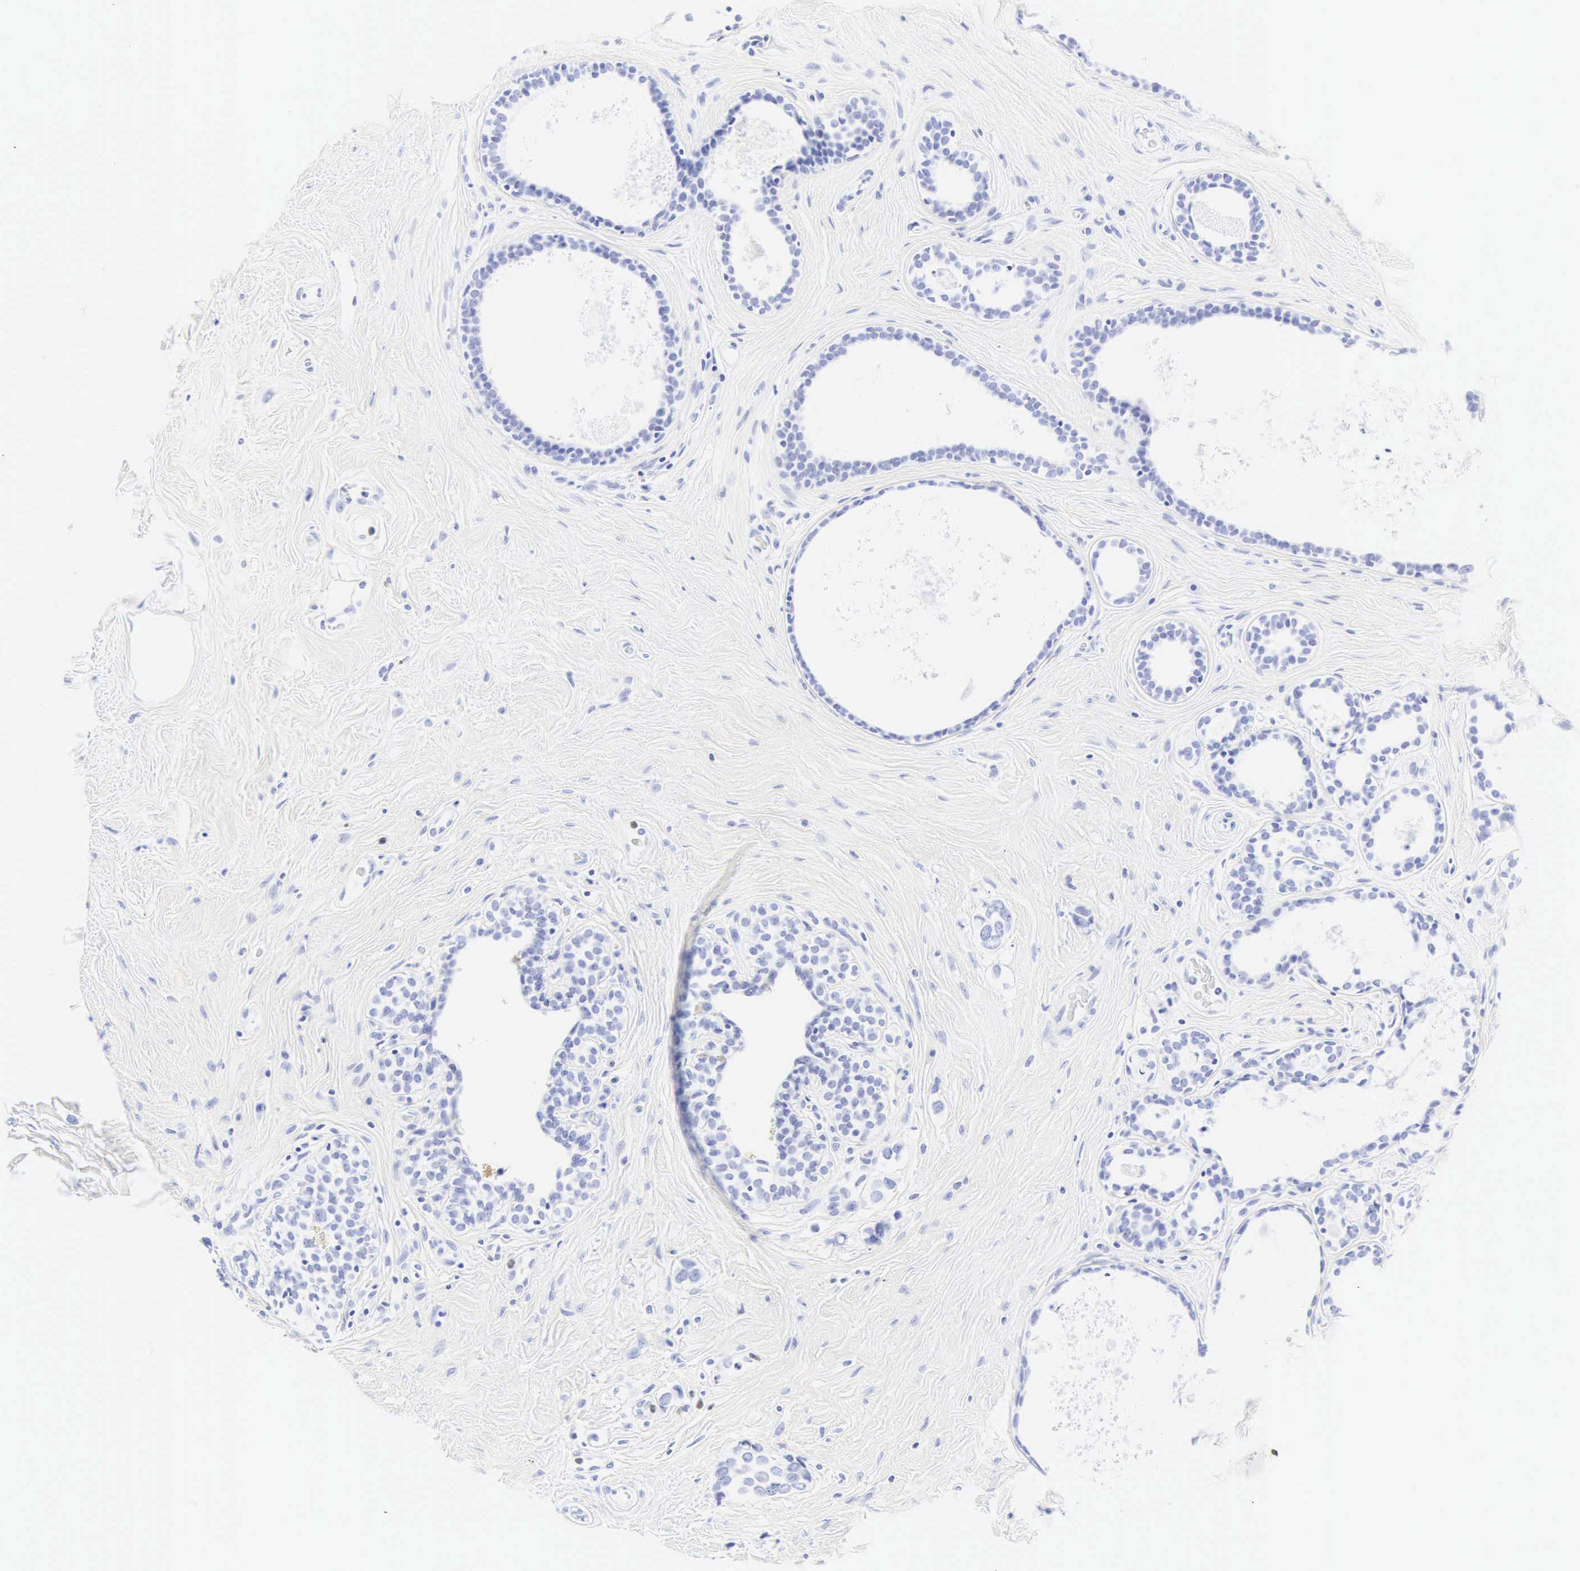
{"staining": {"intensity": "negative", "quantity": "none", "location": "none"}, "tissue": "breast cancer", "cell_type": "Tumor cells", "image_type": "cancer", "snomed": [{"axis": "morphology", "description": "Duct carcinoma"}, {"axis": "topography", "description": "Breast"}], "caption": "A micrograph of breast intraductal carcinoma stained for a protein exhibits no brown staining in tumor cells.", "gene": "CGB3", "patient": {"sex": "female", "age": 72}}